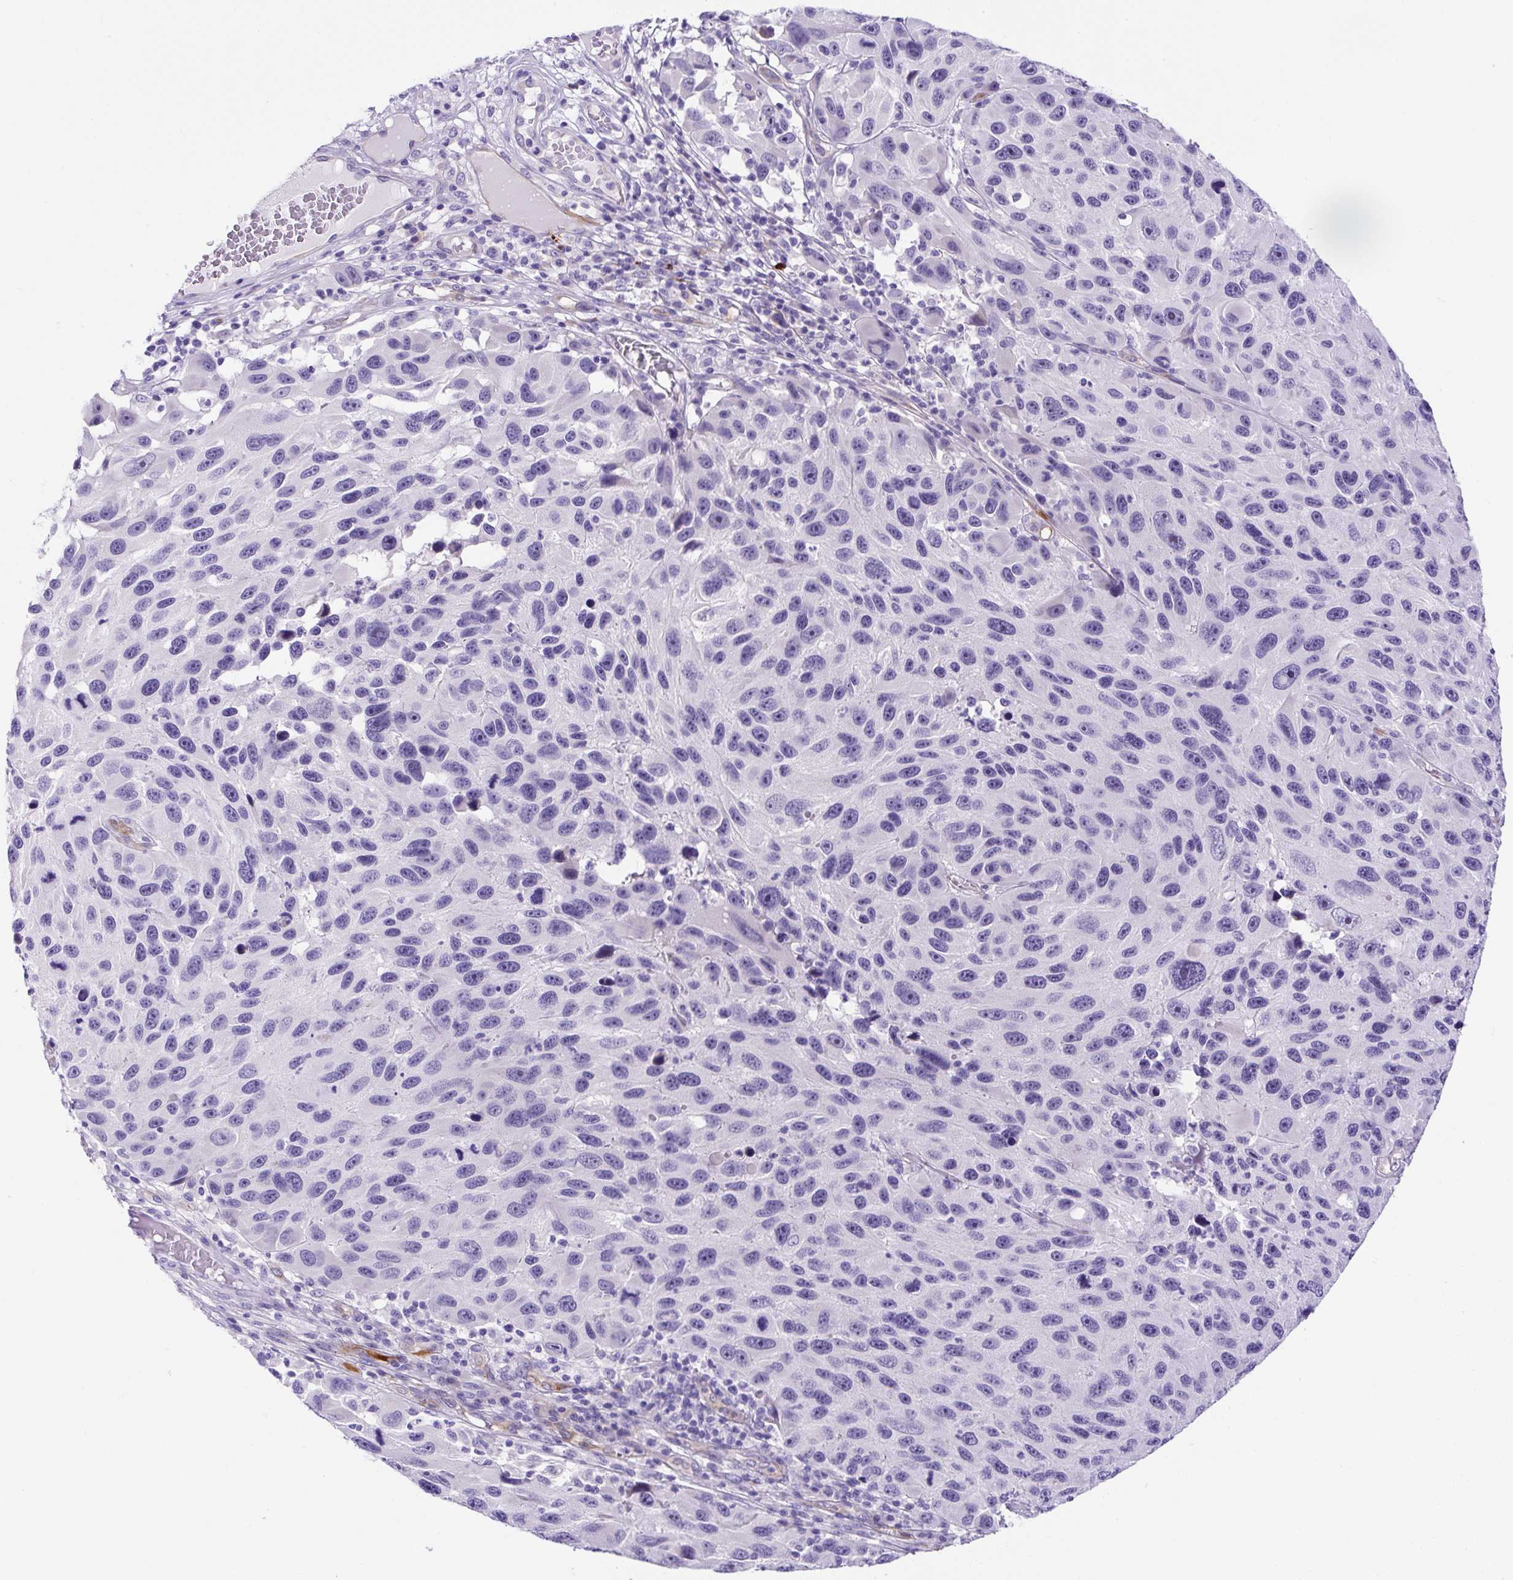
{"staining": {"intensity": "negative", "quantity": "none", "location": "none"}, "tissue": "melanoma", "cell_type": "Tumor cells", "image_type": "cancer", "snomed": [{"axis": "morphology", "description": "Malignant melanoma, NOS"}, {"axis": "topography", "description": "Skin"}], "caption": "The histopathology image reveals no significant positivity in tumor cells of malignant melanoma.", "gene": "ASB4", "patient": {"sex": "male", "age": 53}}